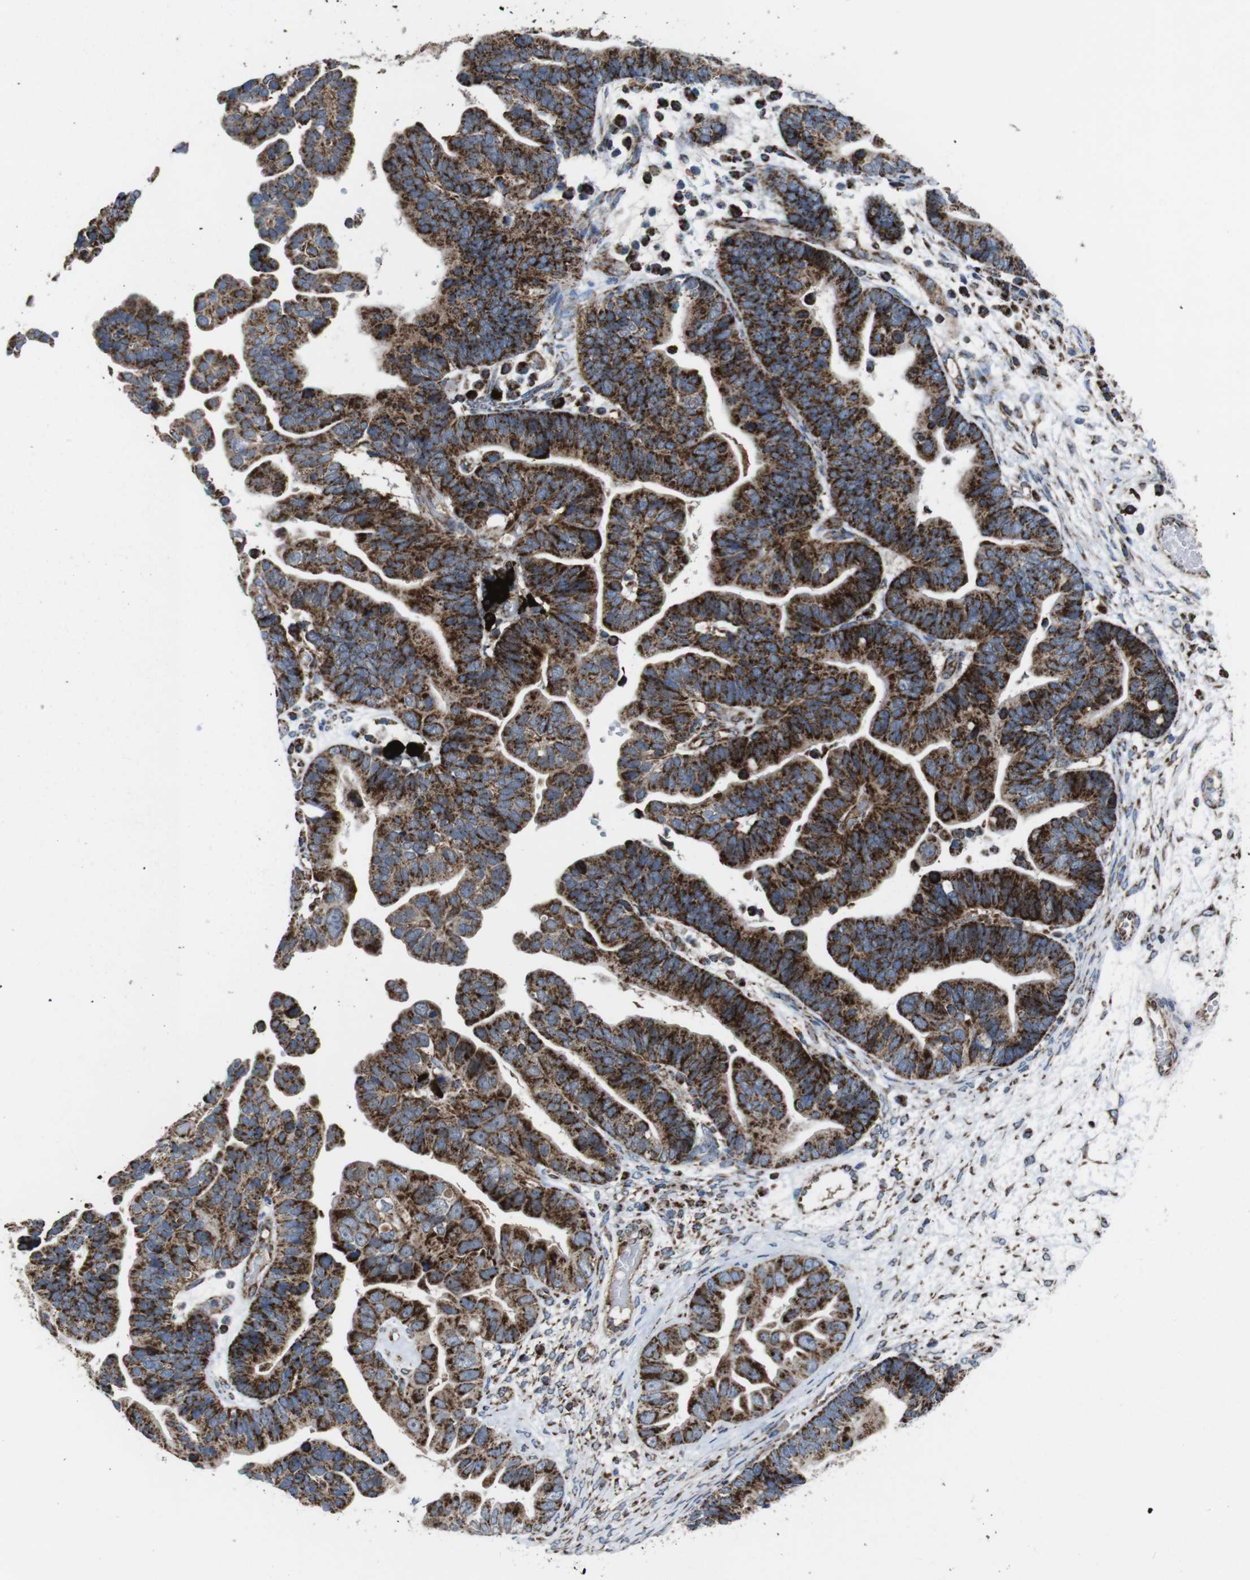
{"staining": {"intensity": "strong", "quantity": "25%-75%", "location": "cytoplasmic/membranous"}, "tissue": "ovarian cancer", "cell_type": "Tumor cells", "image_type": "cancer", "snomed": [{"axis": "morphology", "description": "Cystadenocarcinoma, serous, NOS"}, {"axis": "topography", "description": "Ovary"}], "caption": "Serous cystadenocarcinoma (ovarian) stained with DAB immunohistochemistry displays high levels of strong cytoplasmic/membranous staining in approximately 25%-75% of tumor cells.", "gene": "HK1", "patient": {"sex": "female", "age": 56}}